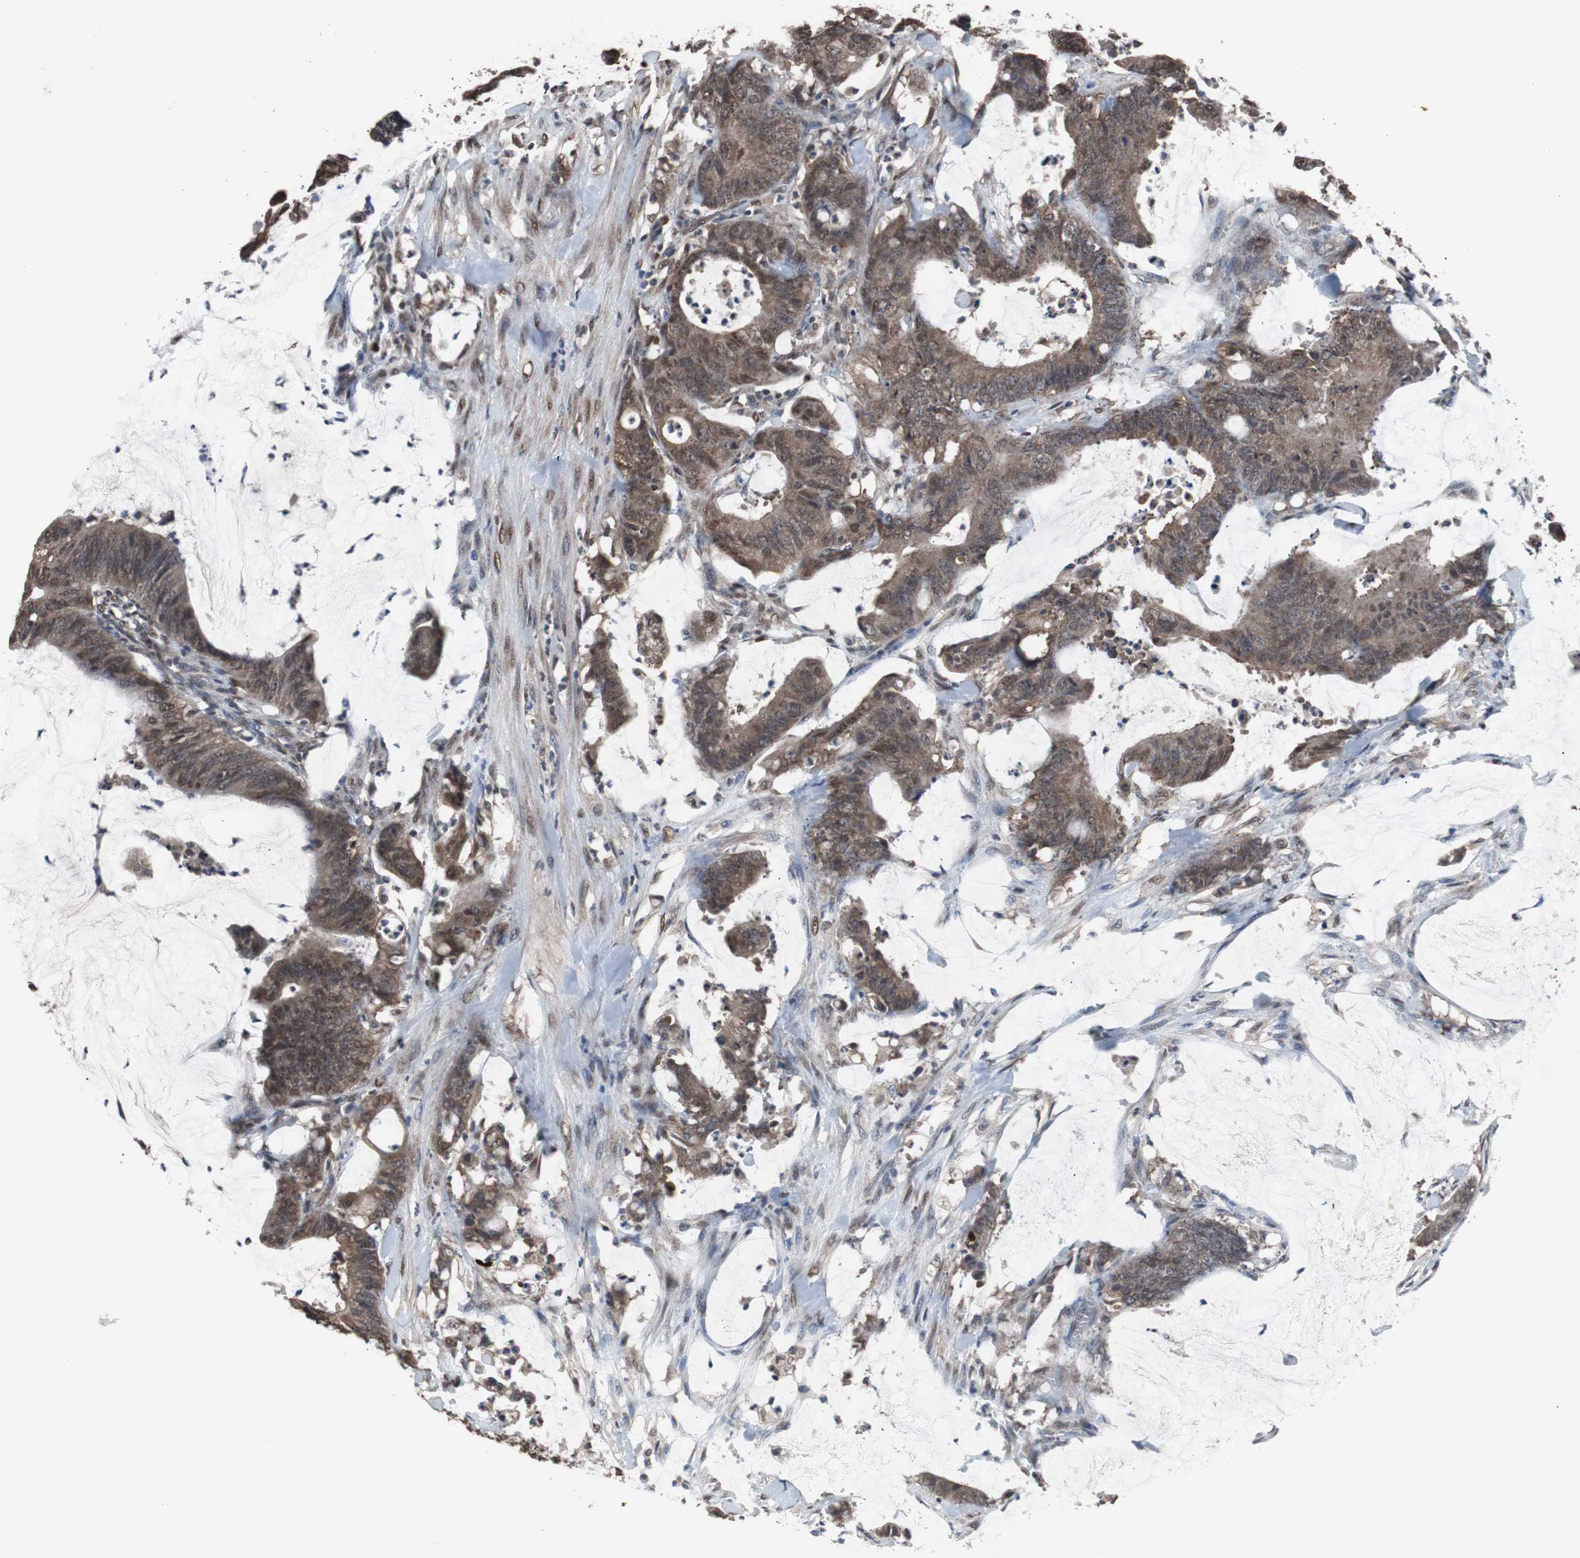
{"staining": {"intensity": "moderate", "quantity": ">75%", "location": "cytoplasmic/membranous"}, "tissue": "colorectal cancer", "cell_type": "Tumor cells", "image_type": "cancer", "snomed": [{"axis": "morphology", "description": "Adenocarcinoma, NOS"}, {"axis": "topography", "description": "Rectum"}], "caption": "Protein staining of adenocarcinoma (colorectal) tissue demonstrates moderate cytoplasmic/membranous staining in about >75% of tumor cells.", "gene": "MED27", "patient": {"sex": "female", "age": 66}}